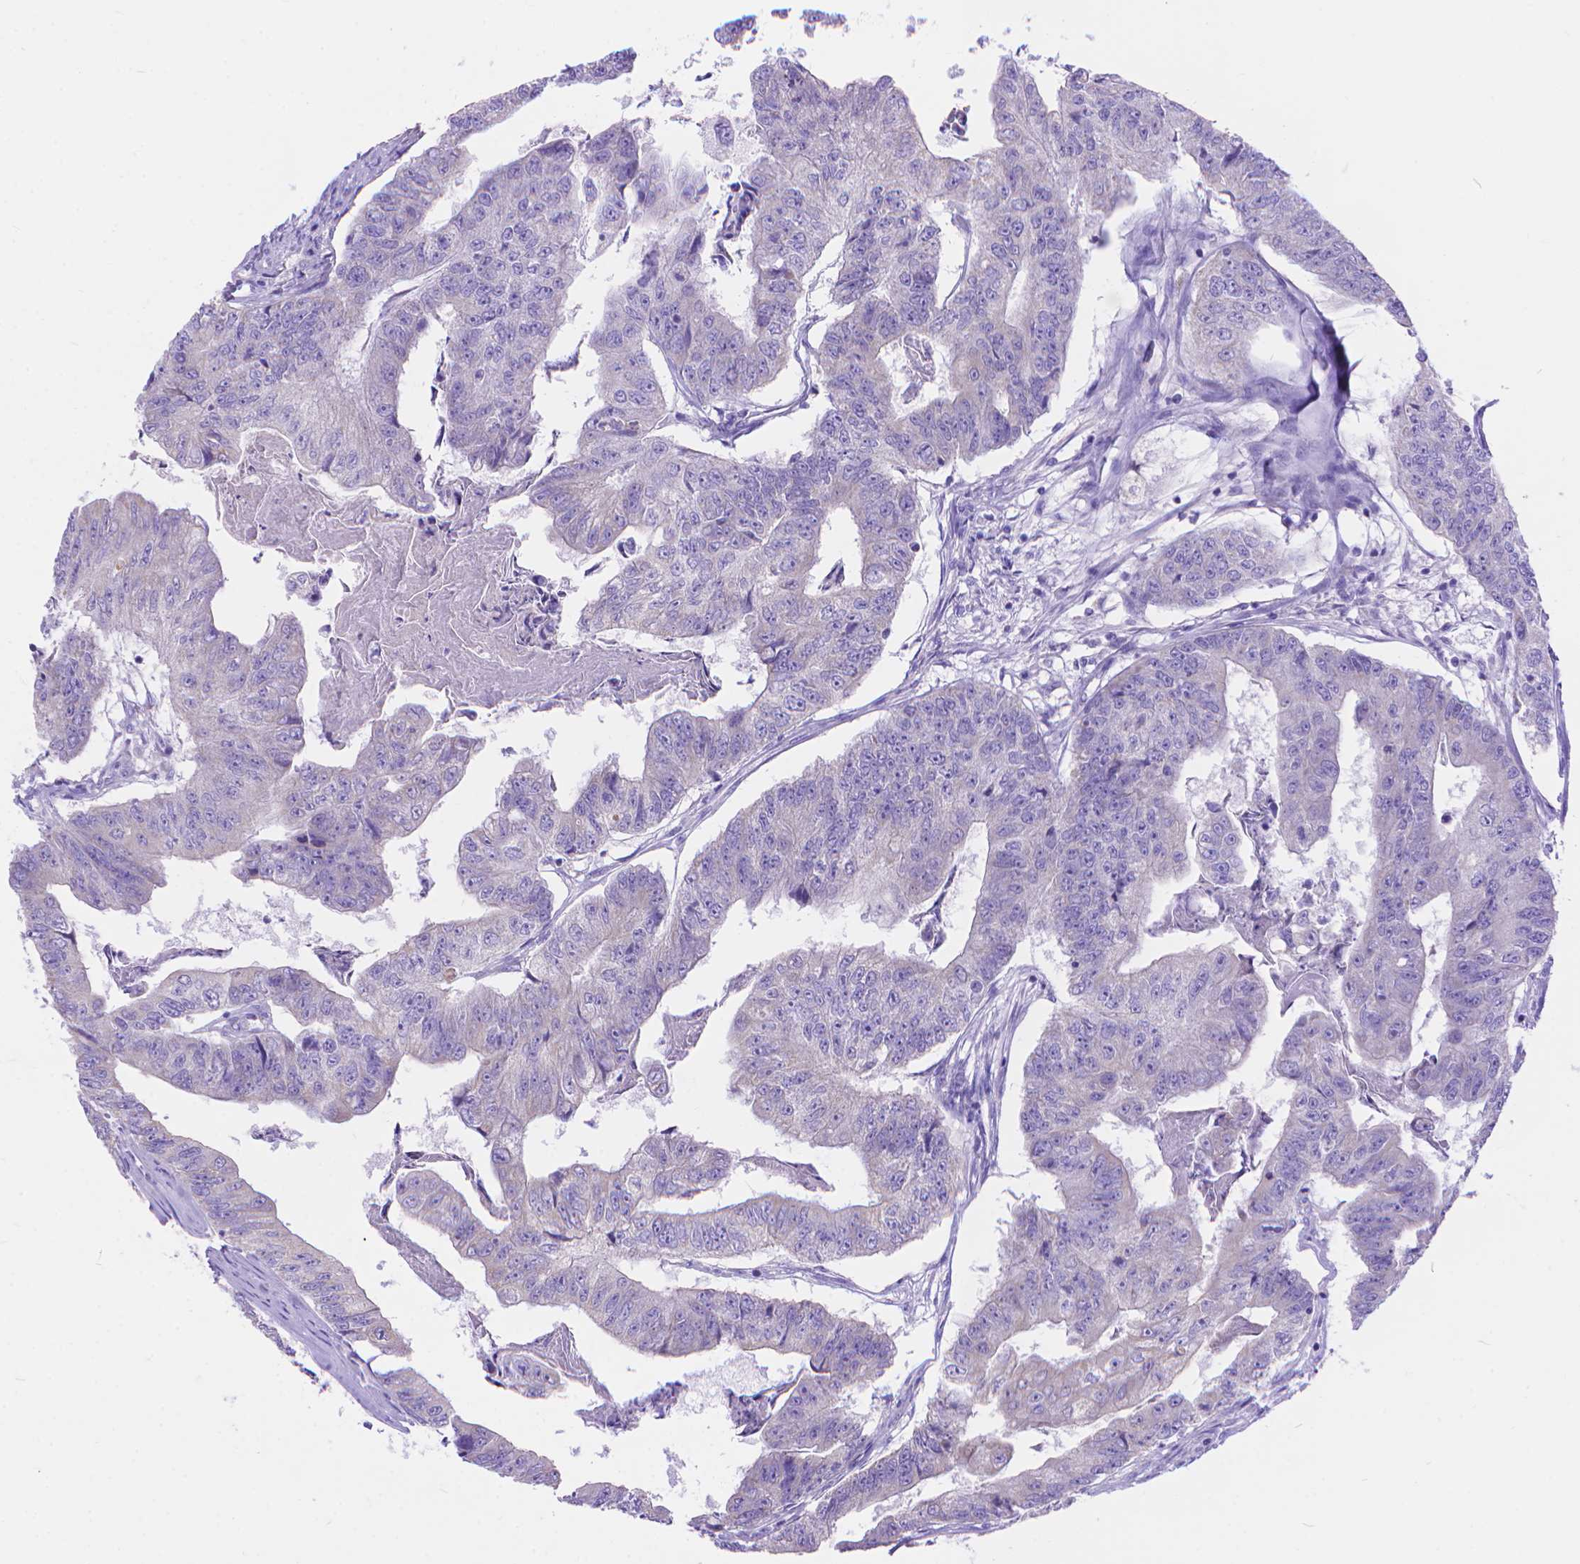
{"staining": {"intensity": "negative", "quantity": "none", "location": "none"}, "tissue": "colorectal cancer", "cell_type": "Tumor cells", "image_type": "cancer", "snomed": [{"axis": "morphology", "description": "Adenocarcinoma, NOS"}, {"axis": "topography", "description": "Colon"}], "caption": "This is an immunohistochemistry (IHC) photomicrograph of human adenocarcinoma (colorectal). There is no staining in tumor cells.", "gene": "DHRS2", "patient": {"sex": "female", "age": 67}}